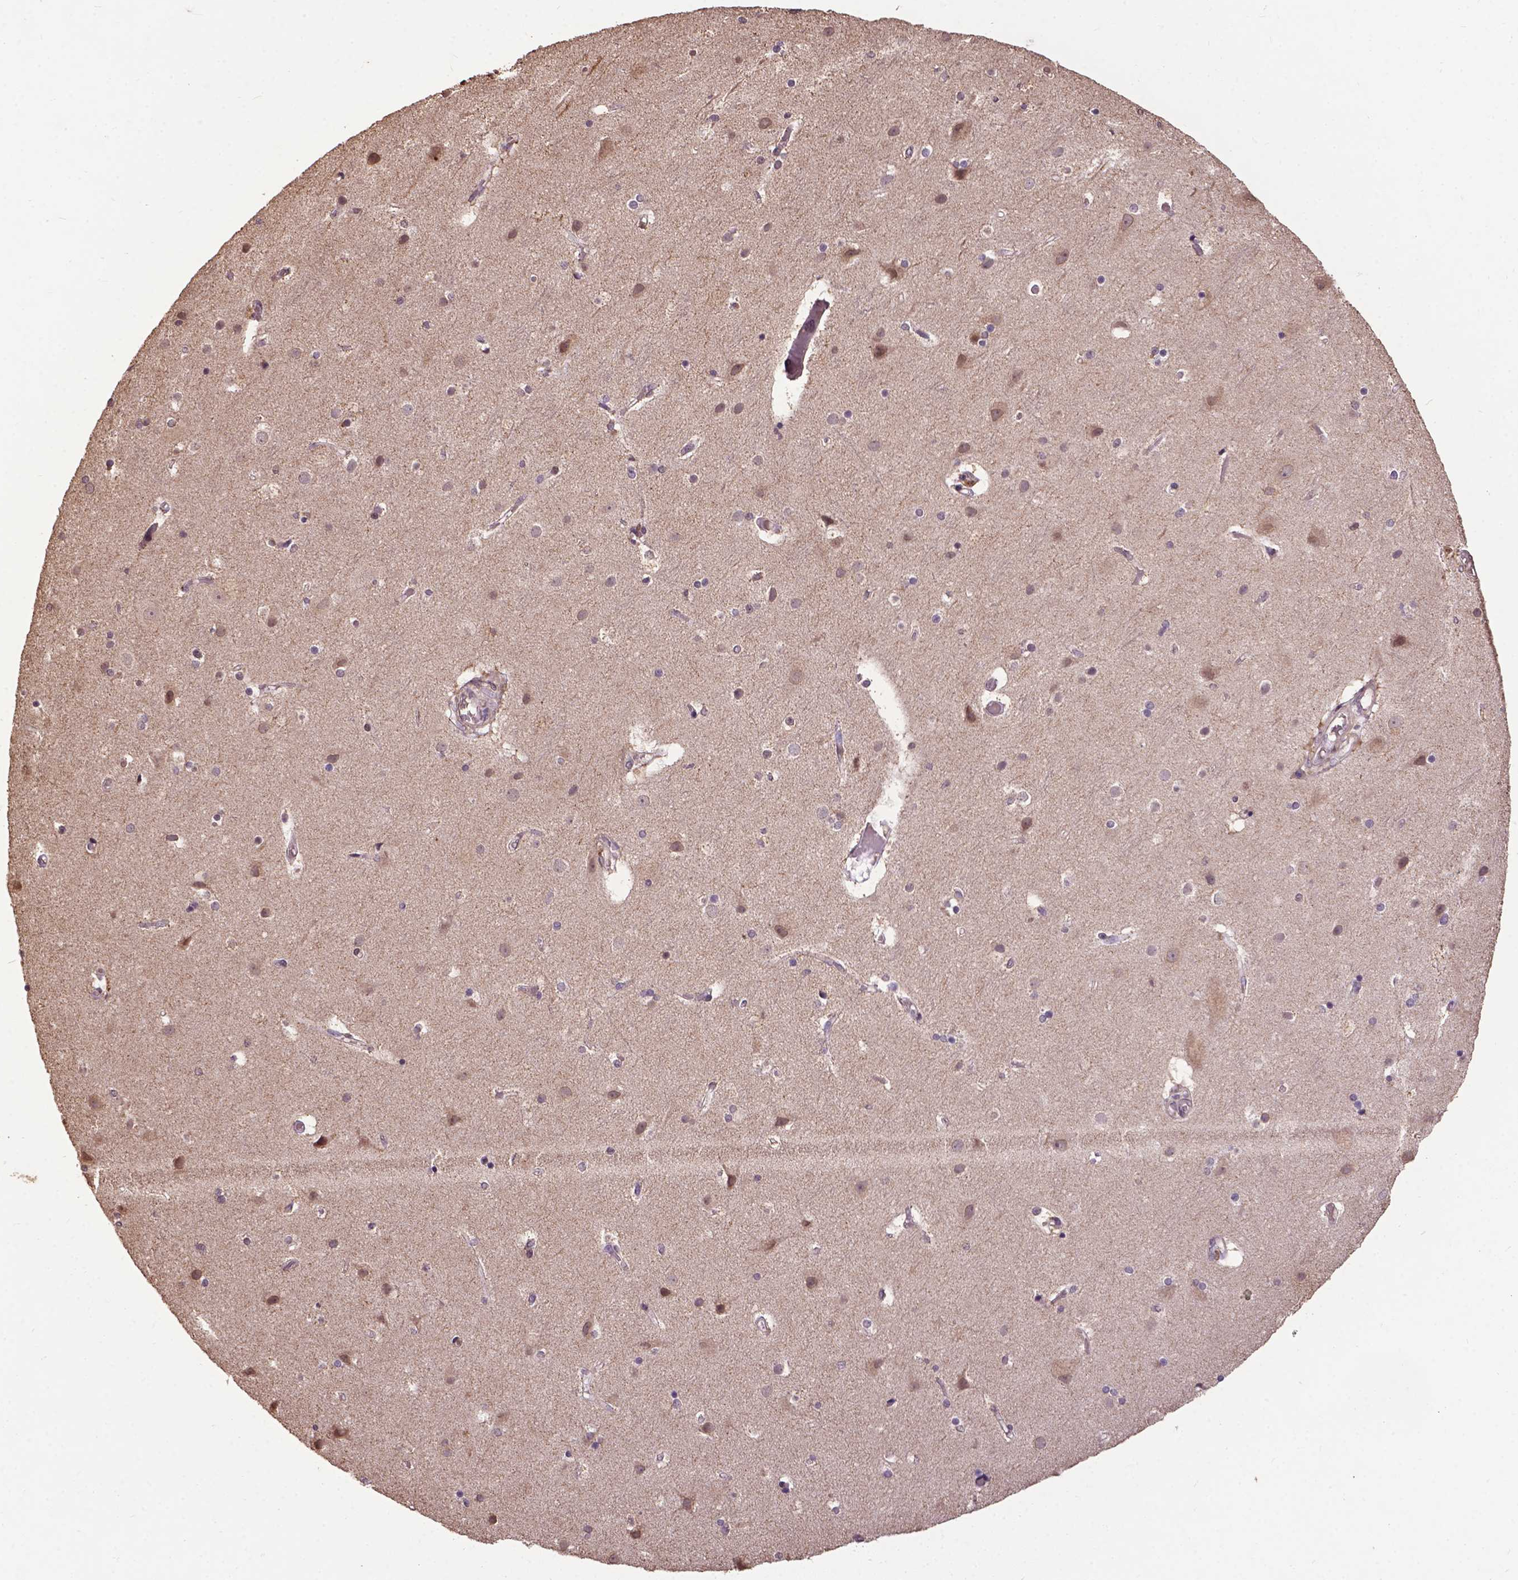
{"staining": {"intensity": "negative", "quantity": "none", "location": "none"}, "tissue": "cerebral cortex", "cell_type": "Endothelial cells", "image_type": "normal", "snomed": [{"axis": "morphology", "description": "Normal tissue, NOS"}, {"axis": "topography", "description": "Cerebral cortex"}], "caption": "Immunohistochemistry (IHC) image of normal cerebral cortex stained for a protein (brown), which exhibits no expression in endothelial cells. (DAB (3,3'-diaminobenzidine) IHC visualized using brightfield microscopy, high magnification).", "gene": "GLRA2", "patient": {"sex": "female", "age": 52}}